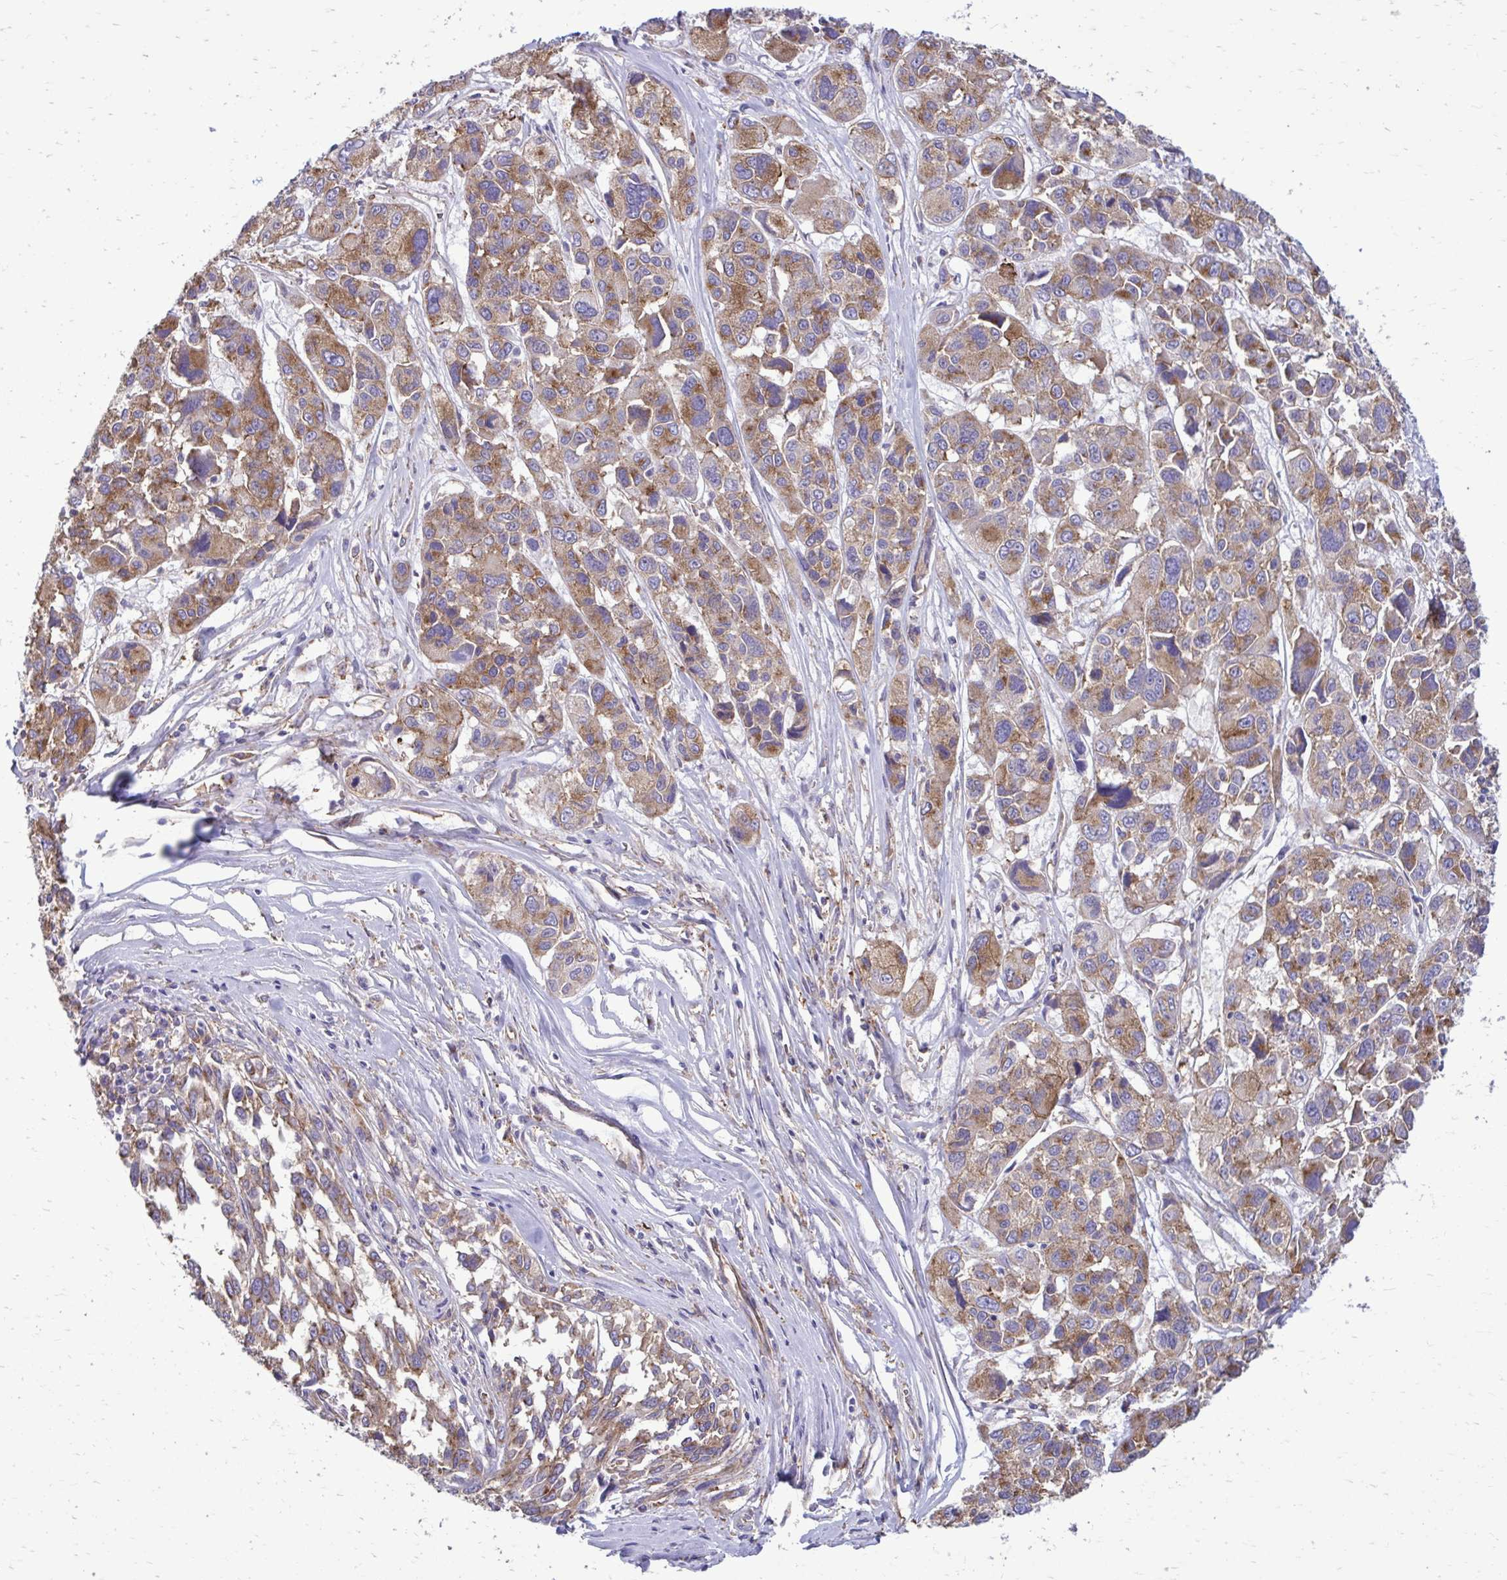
{"staining": {"intensity": "moderate", "quantity": ">75%", "location": "cytoplasmic/membranous"}, "tissue": "melanoma", "cell_type": "Tumor cells", "image_type": "cancer", "snomed": [{"axis": "morphology", "description": "Malignant melanoma, NOS"}, {"axis": "topography", "description": "Skin"}], "caption": "Immunohistochemical staining of human melanoma demonstrates medium levels of moderate cytoplasmic/membranous protein positivity in approximately >75% of tumor cells. (IHC, brightfield microscopy, high magnification).", "gene": "CLTA", "patient": {"sex": "female", "age": 66}}